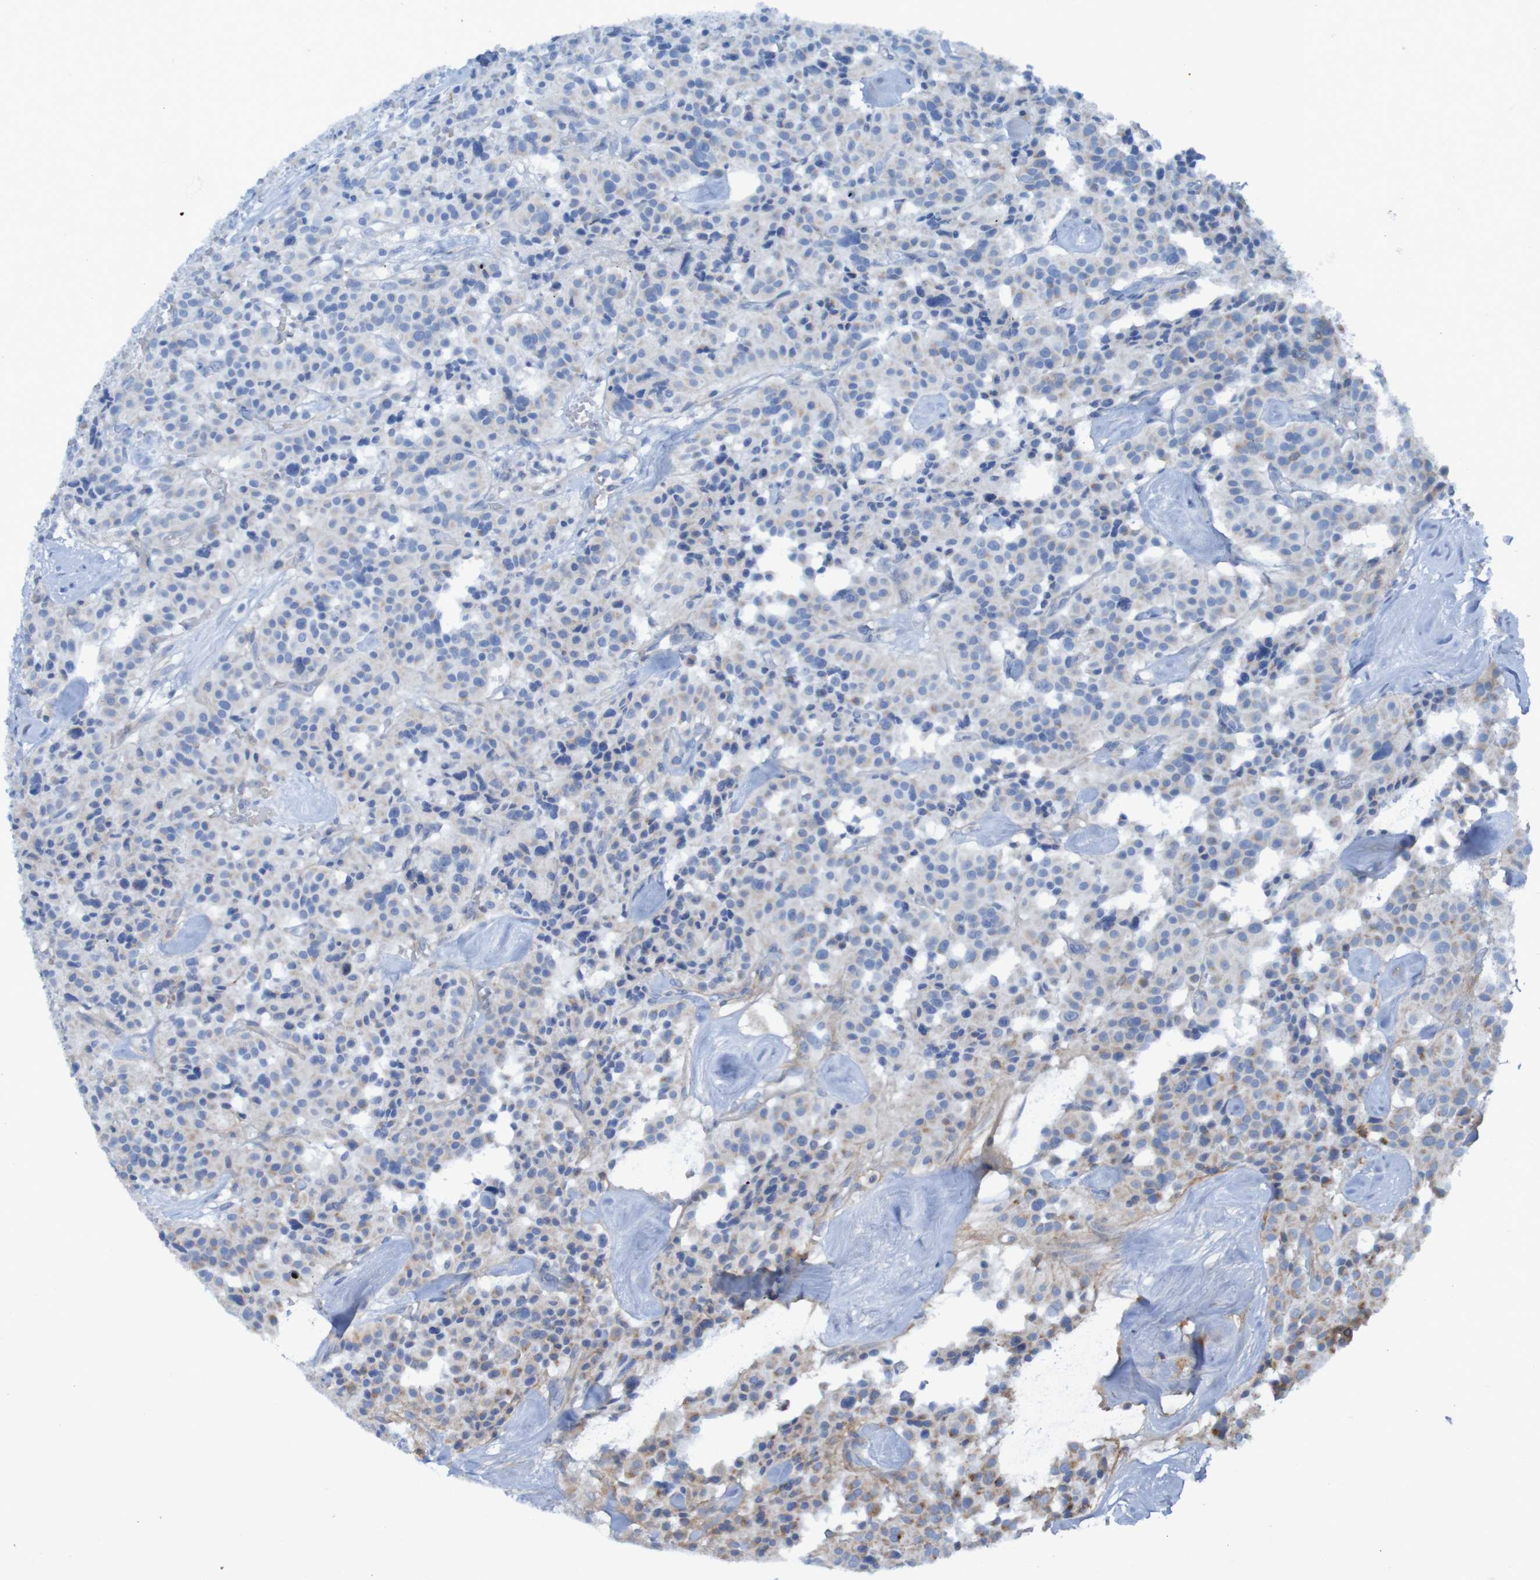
{"staining": {"intensity": "weak", "quantity": "<25%", "location": "cytoplasmic/membranous"}, "tissue": "carcinoid", "cell_type": "Tumor cells", "image_type": "cancer", "snomed": [{"axis": "morphology", "description": "Carcinoid, malignant, NOS"}, {"axis": "topography", "description": "Lung"}], "caption": "High magnification brightfield microscopy of carcinoid stained with DAB (brown) and counterstained with hematoxylin (blue): tumor cells show no significant staining.", "gene": "PDGFB", "patient": {"sex": "male", "age": 30}}